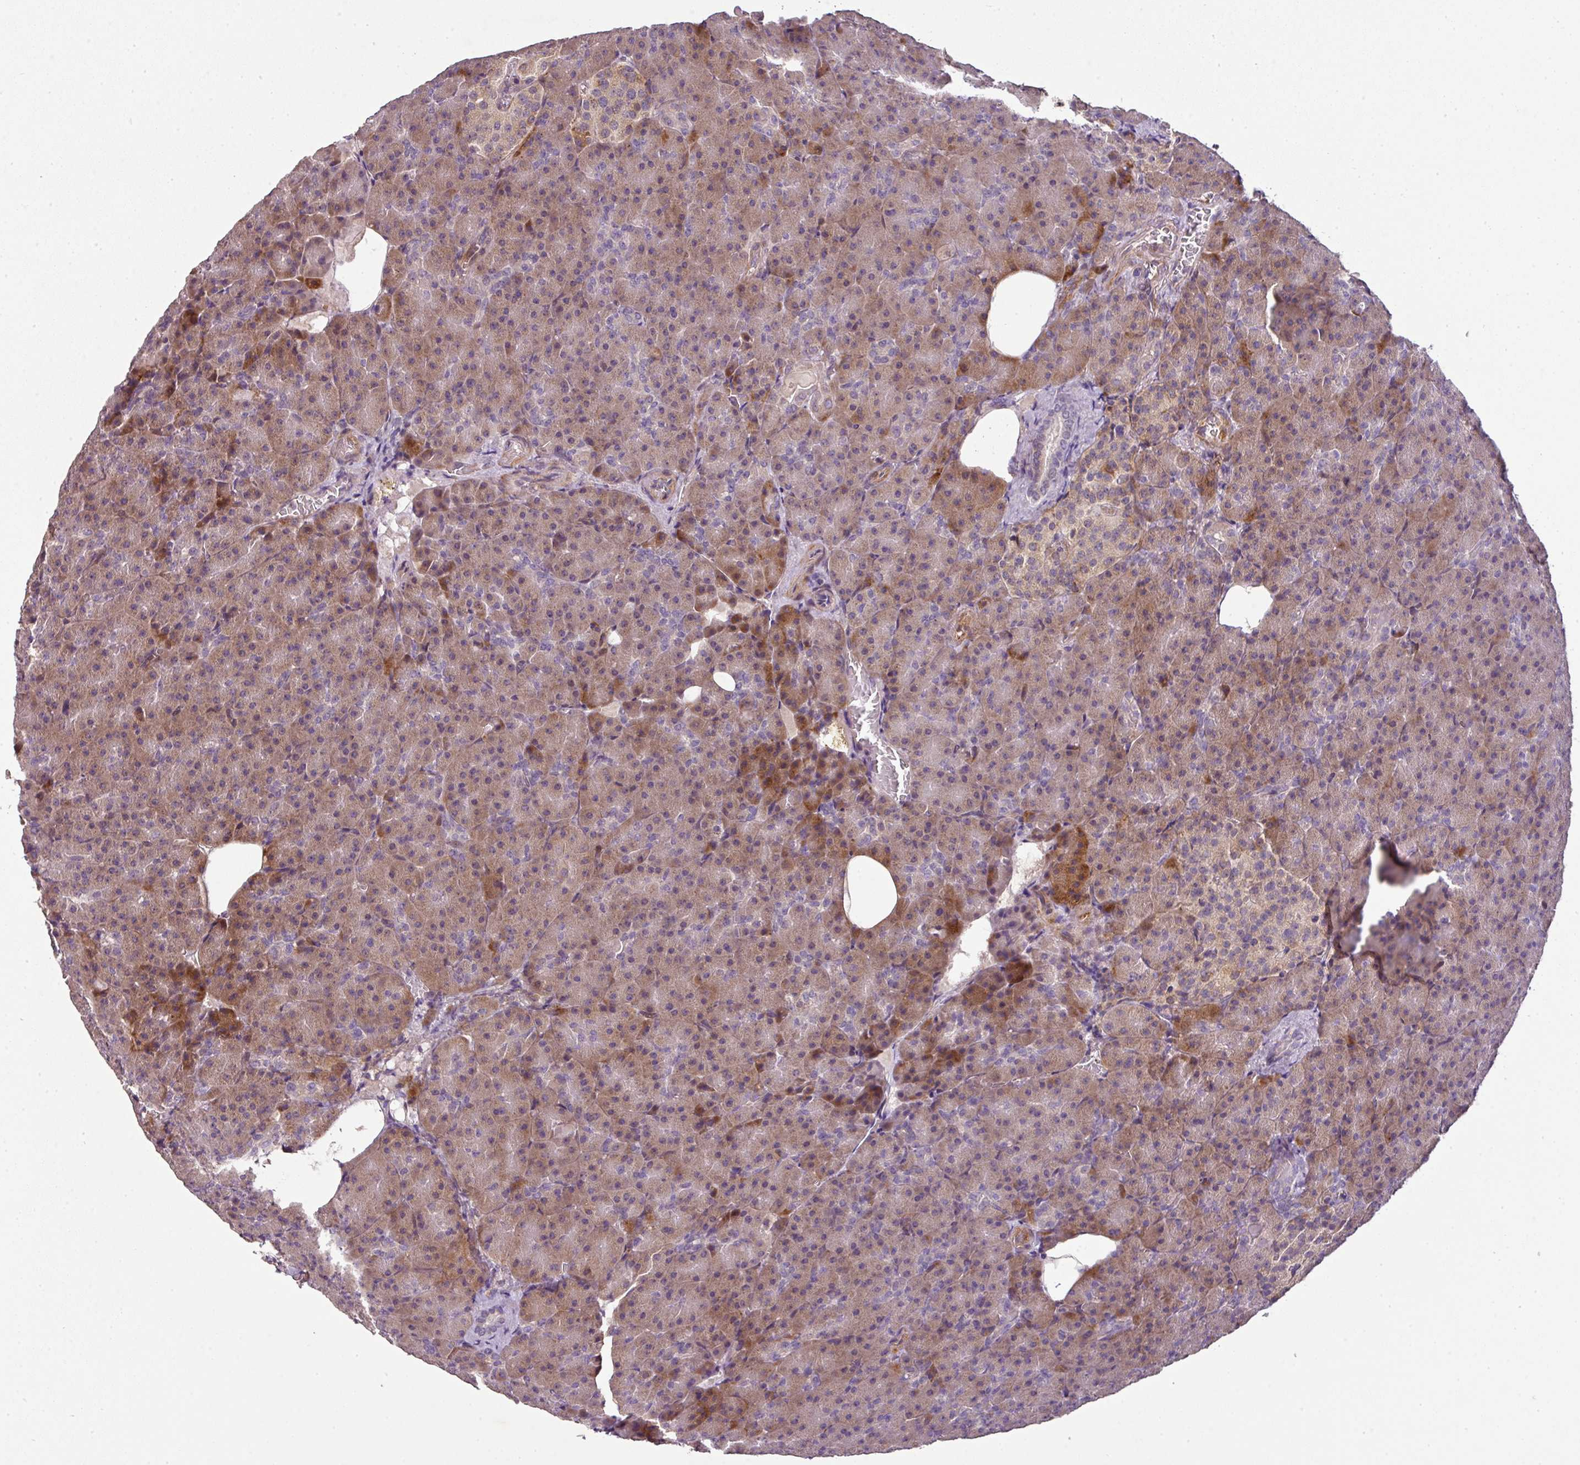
{"staining": {"intensity": "moderate", "quantity": "25%-75%", "location": "cytoplasmic/membranous"}, "tissue": "pancreas", "cell_type": "Exocrine glandular cells", "image_type": "normal", "snomed": [{"axis": "morphology", "description": "Normal tissue, NOS"}, {"axis": "topography", "description": "Pancreas"}], "caption": "Exocrine glandular cells demonstrate moderate cytoplasmic/membranous positivity in approximately 25%-75% of cells in unremarkable pancreas.", "gene": "SPCS3", "patient": {"sex": "female", "age": 74}}